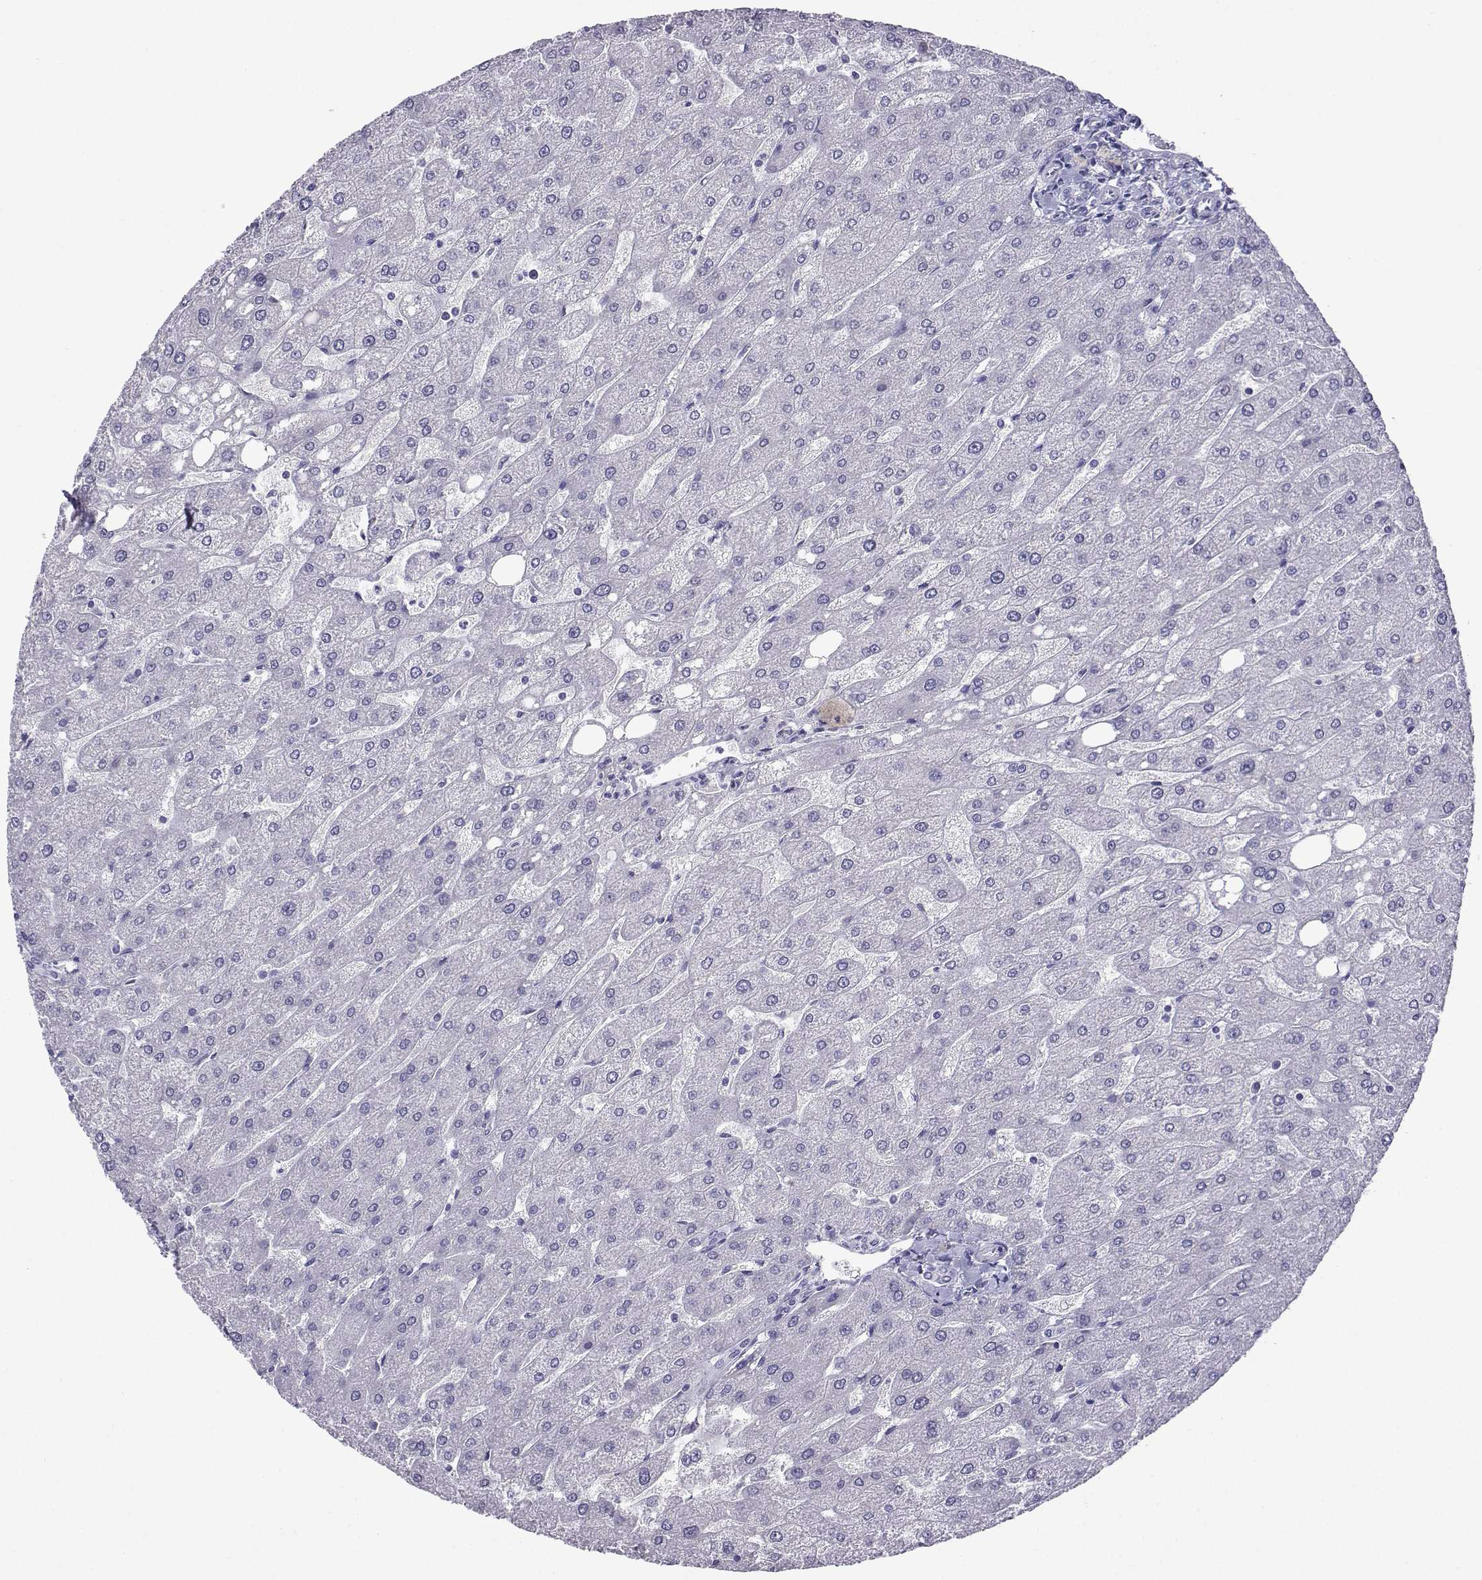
{"staining": {"intensity": "negative", "quantity": "none", "location": "none"}, "tissue": "liver", "cell_type": "Cholangiocytes", "image_type": "normal", "snomed": [{"axis": "morphology", "description": "Normal tissue, NOS"}, {"axis": "topography", "description": "Liver"}], "caption": "This is an IHC image of unremarkable liver. There is no positivity in cholangiocytes.", "gene": "FBXO24", "patient": {"sex": "male", "age": 67}}